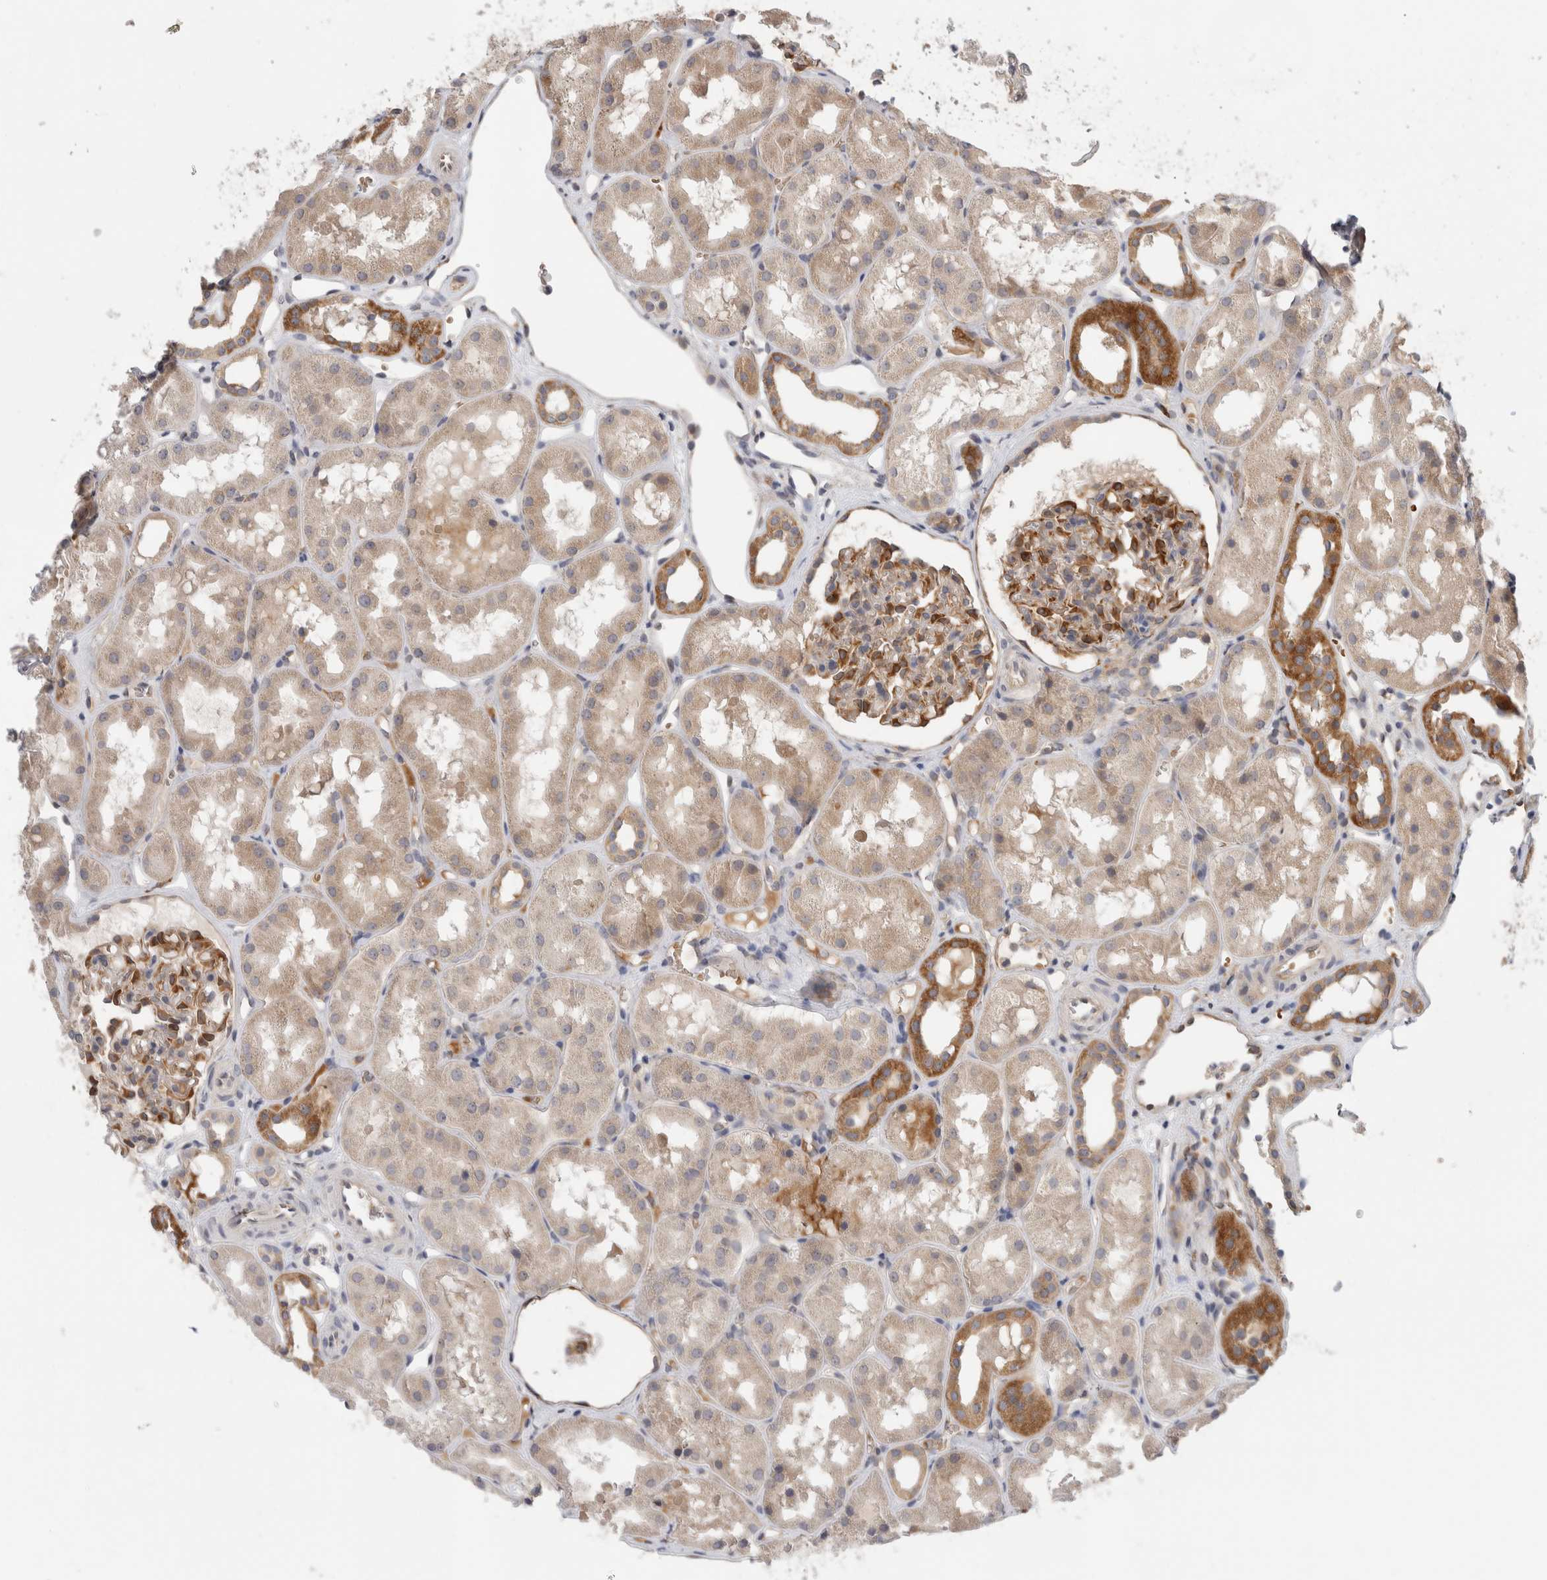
{"staining": {"intensity": "moderate", "quantity": "25%-75%", "location": "cytoplasmic/membranous"}, "tissue": "kidney", "cell_type": "Cells in glomeruli", "image_type": "normal", "snomed": [{"axis": "morphology", "description": "Normal tissue, NOS"}, {"axis": "topography", "description": "Kidney"}], "caption": "A micrograph of human kidney stained for a protein exhibits moderate cytoplasmic/membranous brown staining in cells in glomeruli.", "gene": "APOL2", "patient": {"sex": "male", "age": 16}}